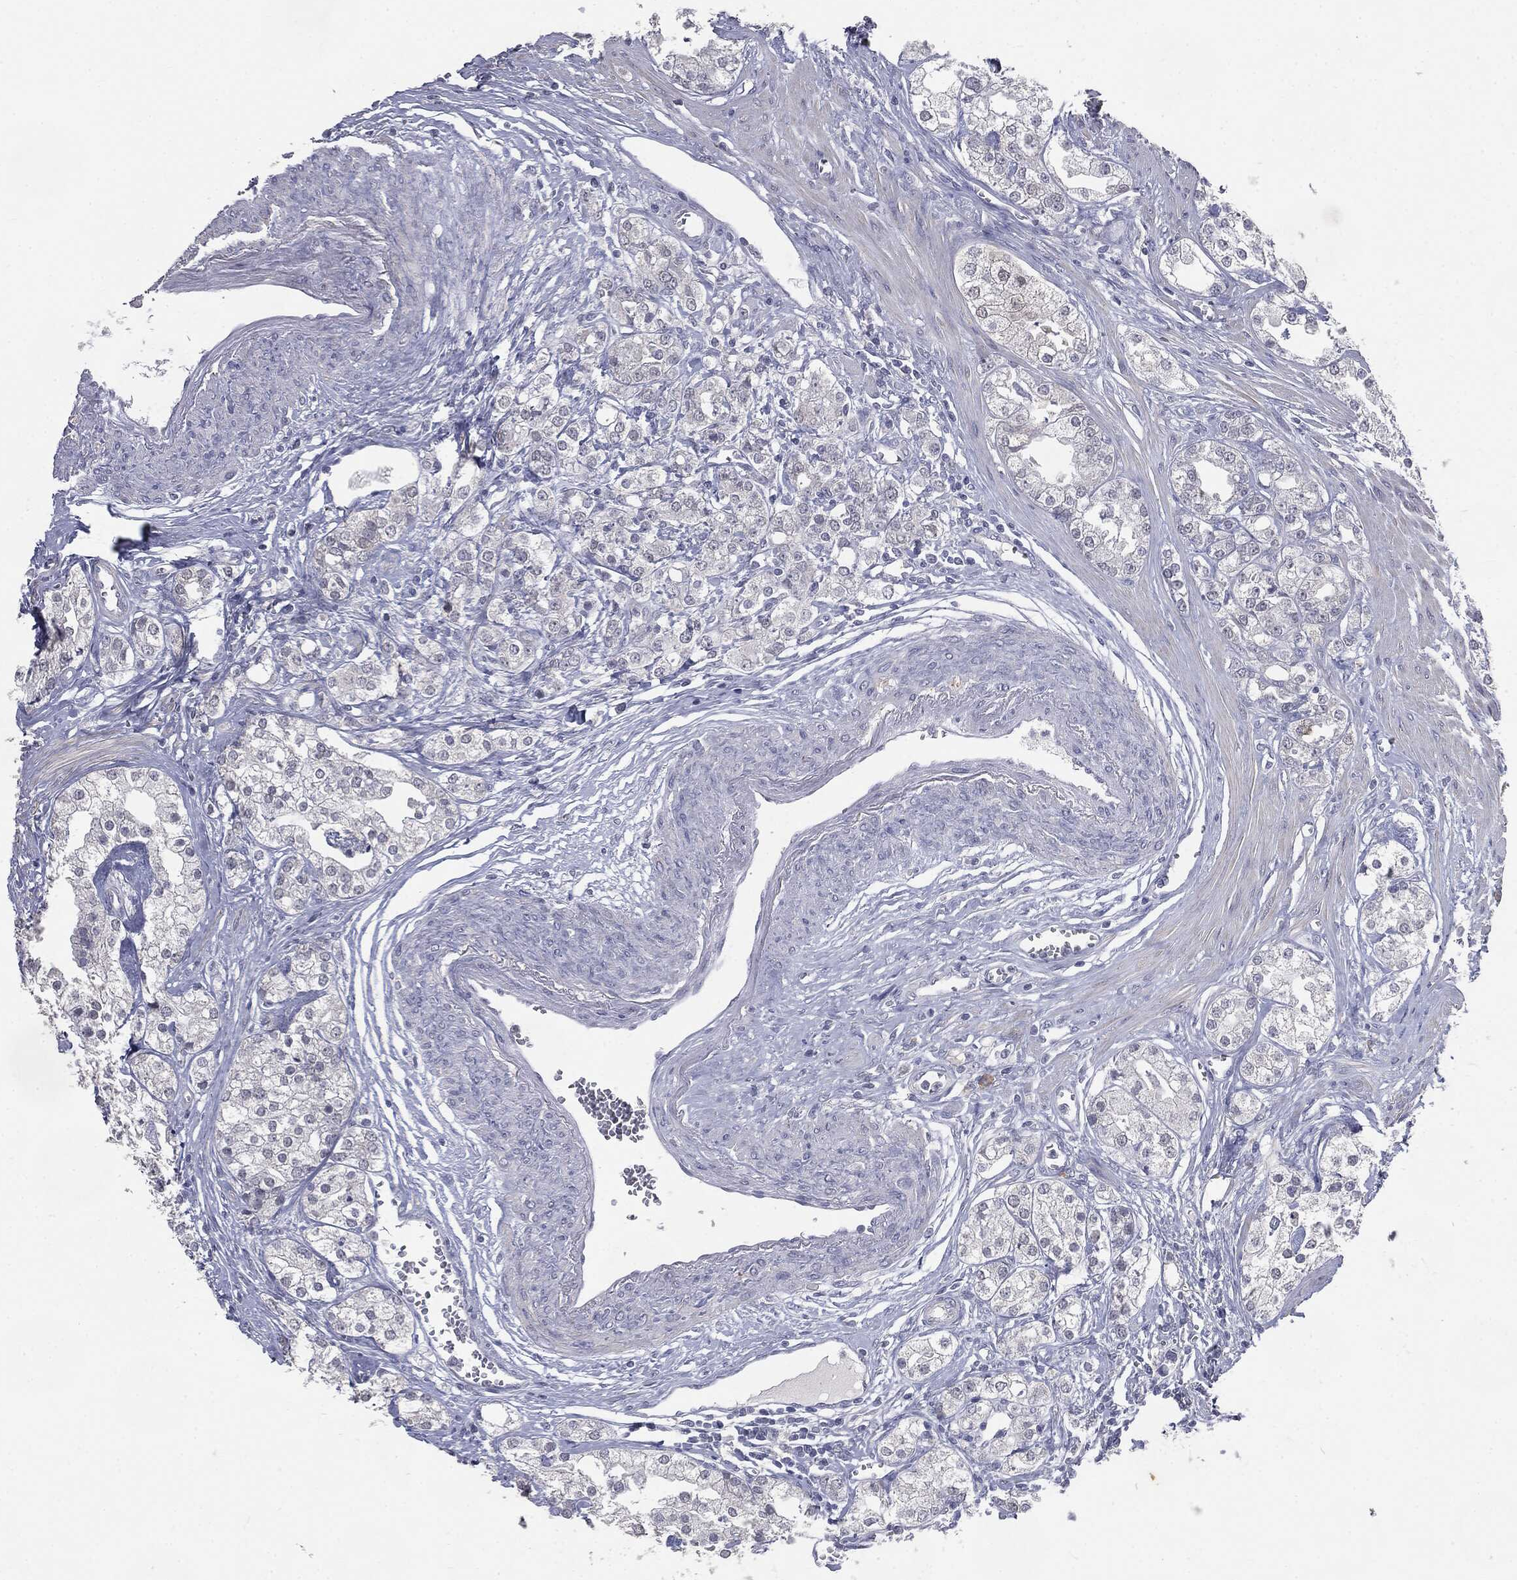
{"staining": {"intensity": "negative", "quantity": "none", "location": "none"}, "tissue": "prostate cancer", "cell_type": "Tumor cells", "image_type": "cancer", "snomed": [{"axis": "morphology", "description": "Adenocarcinoma, NOS"}, {"axis": "topography", "description": "Prostate and seminal vesicle, NOS"}, {"axis": "topography", "description": "Prostate"}], "caption": "DAB immunohistochemical staining of prostate cancer (adenocarcinoma) reveals no significant expression in tumor cells. (DAB IHC, high magnification).", "gene": "SLC2A2", "patient": {"sex": "male", "age": 62}}